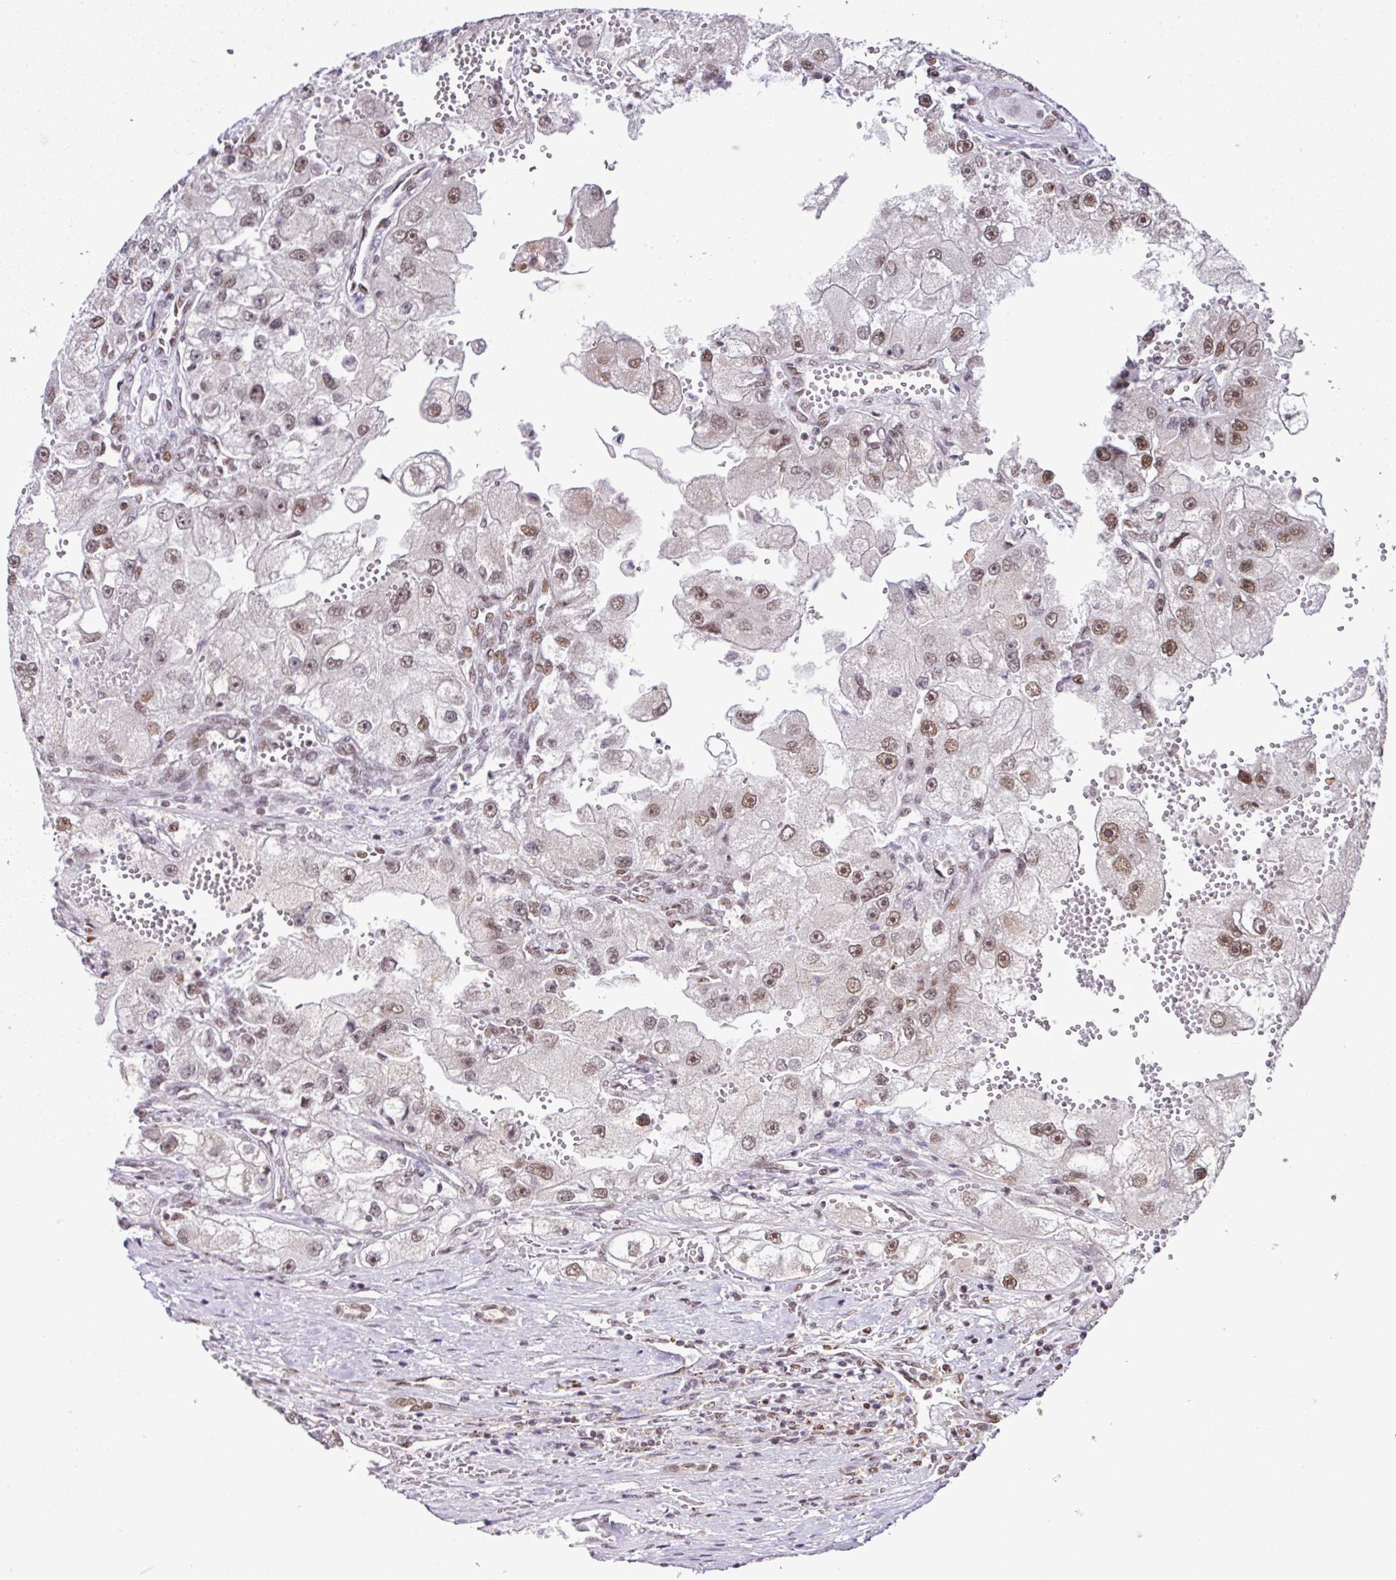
{"staining": {"intensity": "moderate", "quantity": ">75%", "location": "nuclear"}, "tissue": "renal cancer", "cell_type": "Tumor cells", "image_type": "cancer", "snomed": [{"axis": "morphology", "description": "Adenocarcinoma, NOS"}, {"axis": "topography", "description": "Kidney"}], "caption": "Renal cancer was stained to show a protein in brown. There is medium levels of moderate nuclear staining in about >75% of tumor cells. (DAB (3,3'-diaminobenzidine) IHC, brown staining for protein, blue staining for nuclei).", "gene": "PGAP4", "patient": {"sex": "male", "age": 63}}